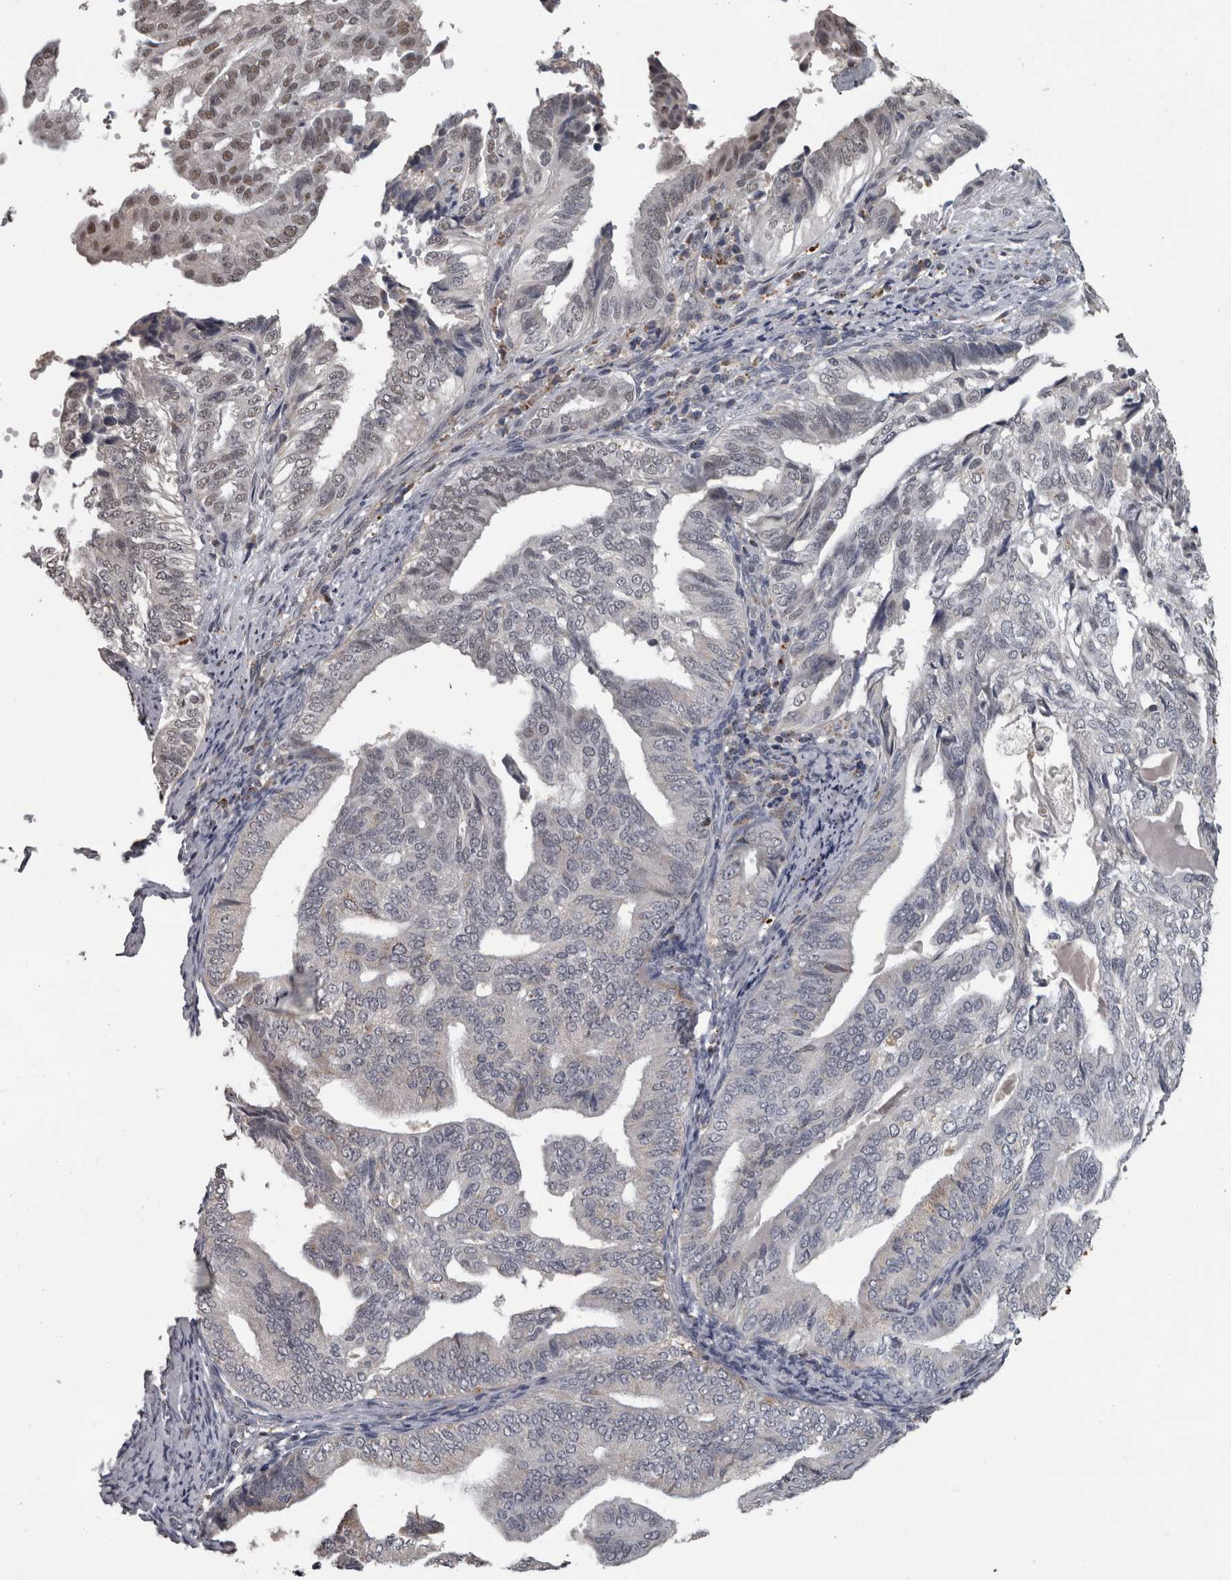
{"staining": {"intensity": "weak", "quantity": "<25%", "location": "nuclear"}, "tissue": "endometrial cancer", "cell_type": "Tumor cells", "image_type": "cancer", "snomed": [{"axis": "morphology", "description": "Adenocarcinoma, NOS"}, {"axis": "topography", "description": "Endometrium"}], "caption": "High power microscopy histopathology image of an IHC image of endometrial cancer (adenocarcinoma), revealing no significant staining in tumor cells.", "gene": "NAAA", "patient": {"sex": "female", "age": 58}}